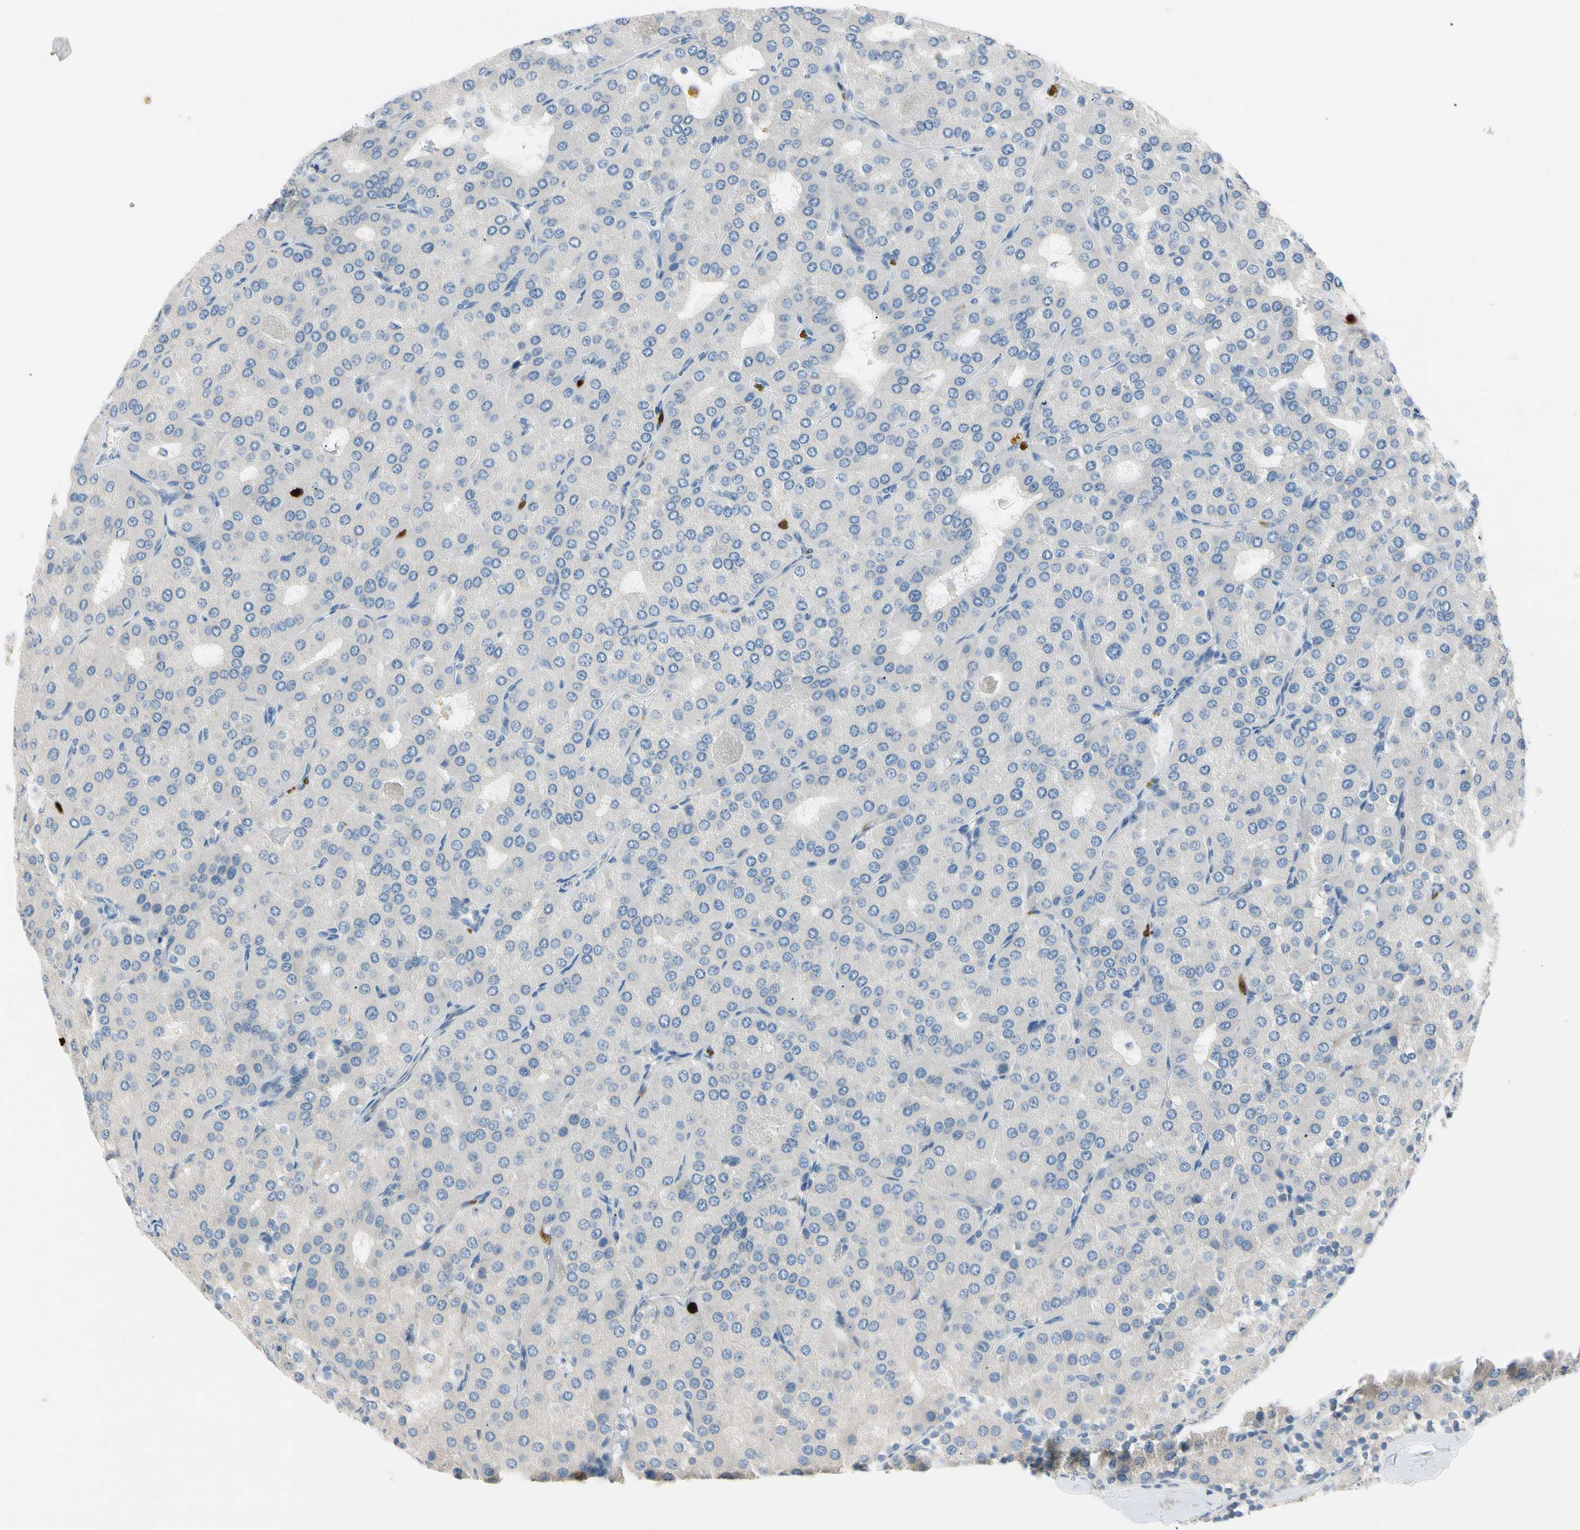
{"staining": {"intensity": "negative", "quantity": "none", "location": "none"}, "tissue": "parathyroid gland", "cell_type": "Glandular cells", "image_type": "normal", "snomed": [{"axis": "morphology", "description": "Normal tissue, NOS"}, {"axis": "morphology", "description": "Adenoma, NOS"}, {"axis": "topography", "description": "Parathyroid gland"}], "caption": "There is no significant expression in glandular cells of parathyroid gland.", "gene": "TRAF5", "patient": {"sex": "female", "age": 86}}